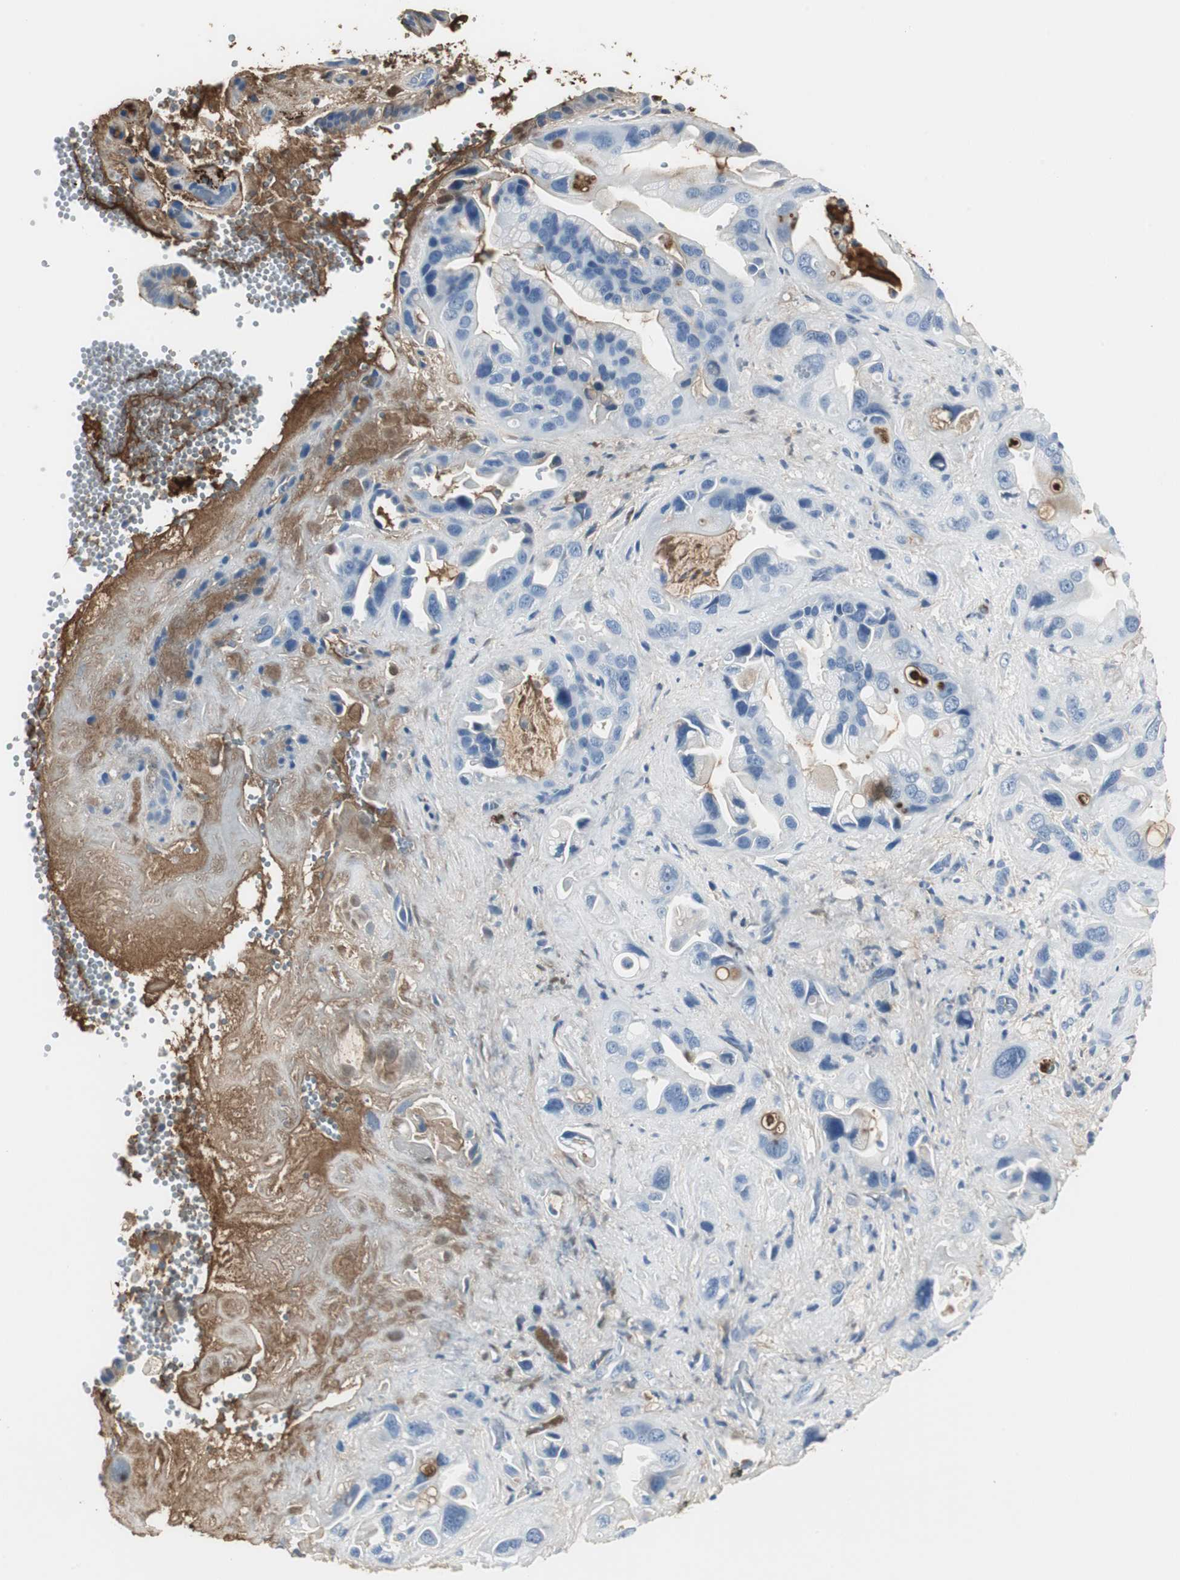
{"staining": {"intensity": "negative", "quantity": "none", "location": "none"}, "tissue": "pancreatic cancer", "cell_type": "Tumor cells", "image_type": "cancer", "snomed": [{"axis": "morphology", "description": "Adenocarcinoma, NOS"}, {"axis": "topography", "description": "Pancreas"}], "caption": "Immunohistochemistry micrograph of pancreatic adenocarcinoma stained for a protein (brown), which demonstrates no expression in tumor cells. (DAB IHC with hematoxylin counter stain).", "gene": "IGHA1", "patient": {"sex": "female", "age": 77}}